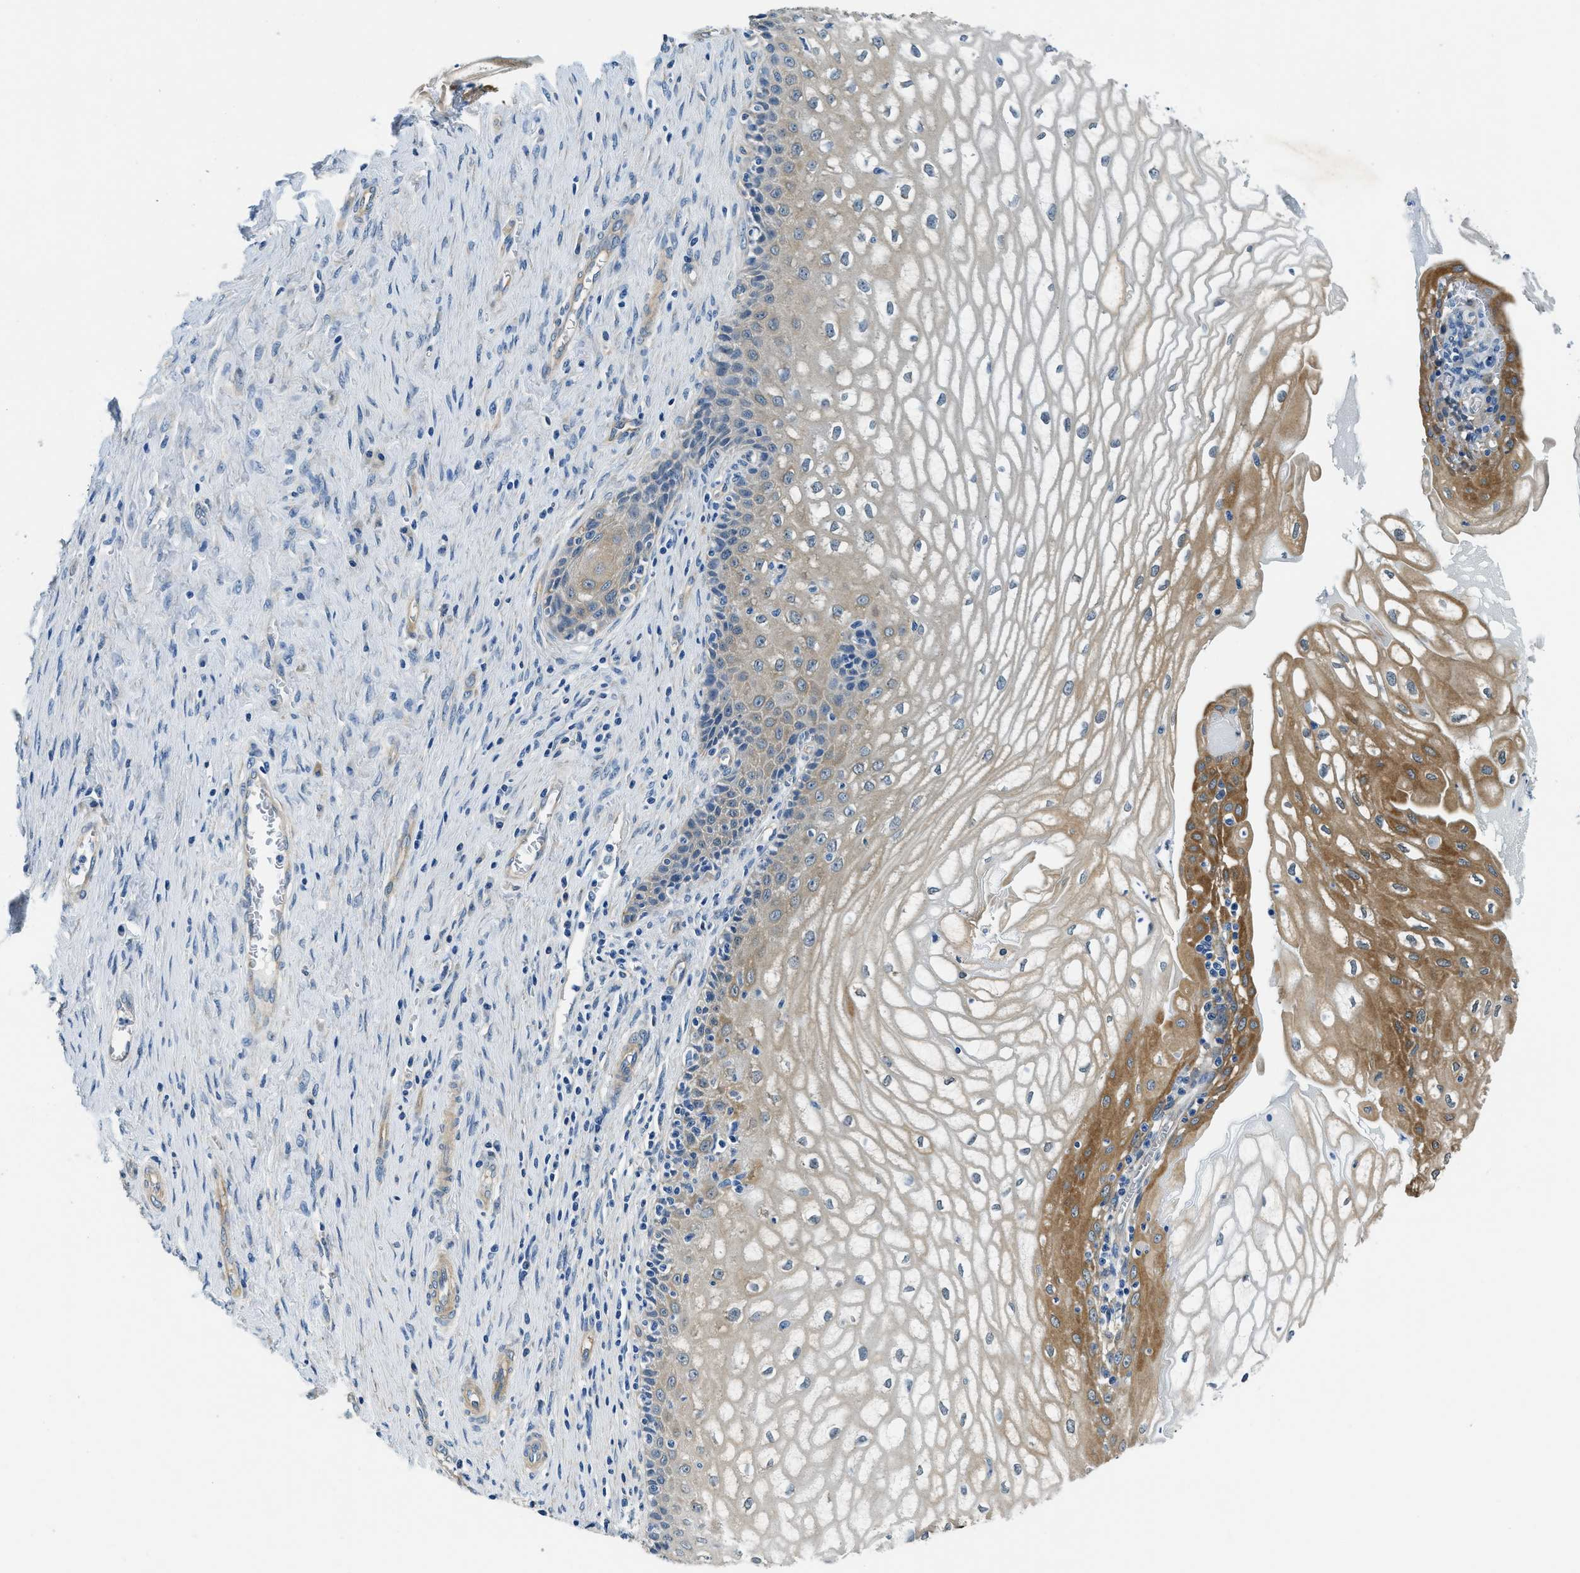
{"staining": {"intensity": "moderate", "quantity": "25%-75%", "location": "cytoplasmic/membranous"}, "tissue": "cervical cancer", "cell_type": "Tumor cells", "image_type": "cancer", "snomed": [{"axis": "morphology", "description": "Adenocarcinoma, NOS"}, {"axis": "topography", "description": "Cervix"}], "caption": "Adenocarcinoma (cervical) was stained to show a protein in brown. There is medium levels of moderate cytoplasmic/membranous expression in about 25%-75% of tumor cells. (DAB IHC with brightfield microscopy, high magnification).", "gene": "TWF1", "patient": {"sex": "female", "age": 44}}